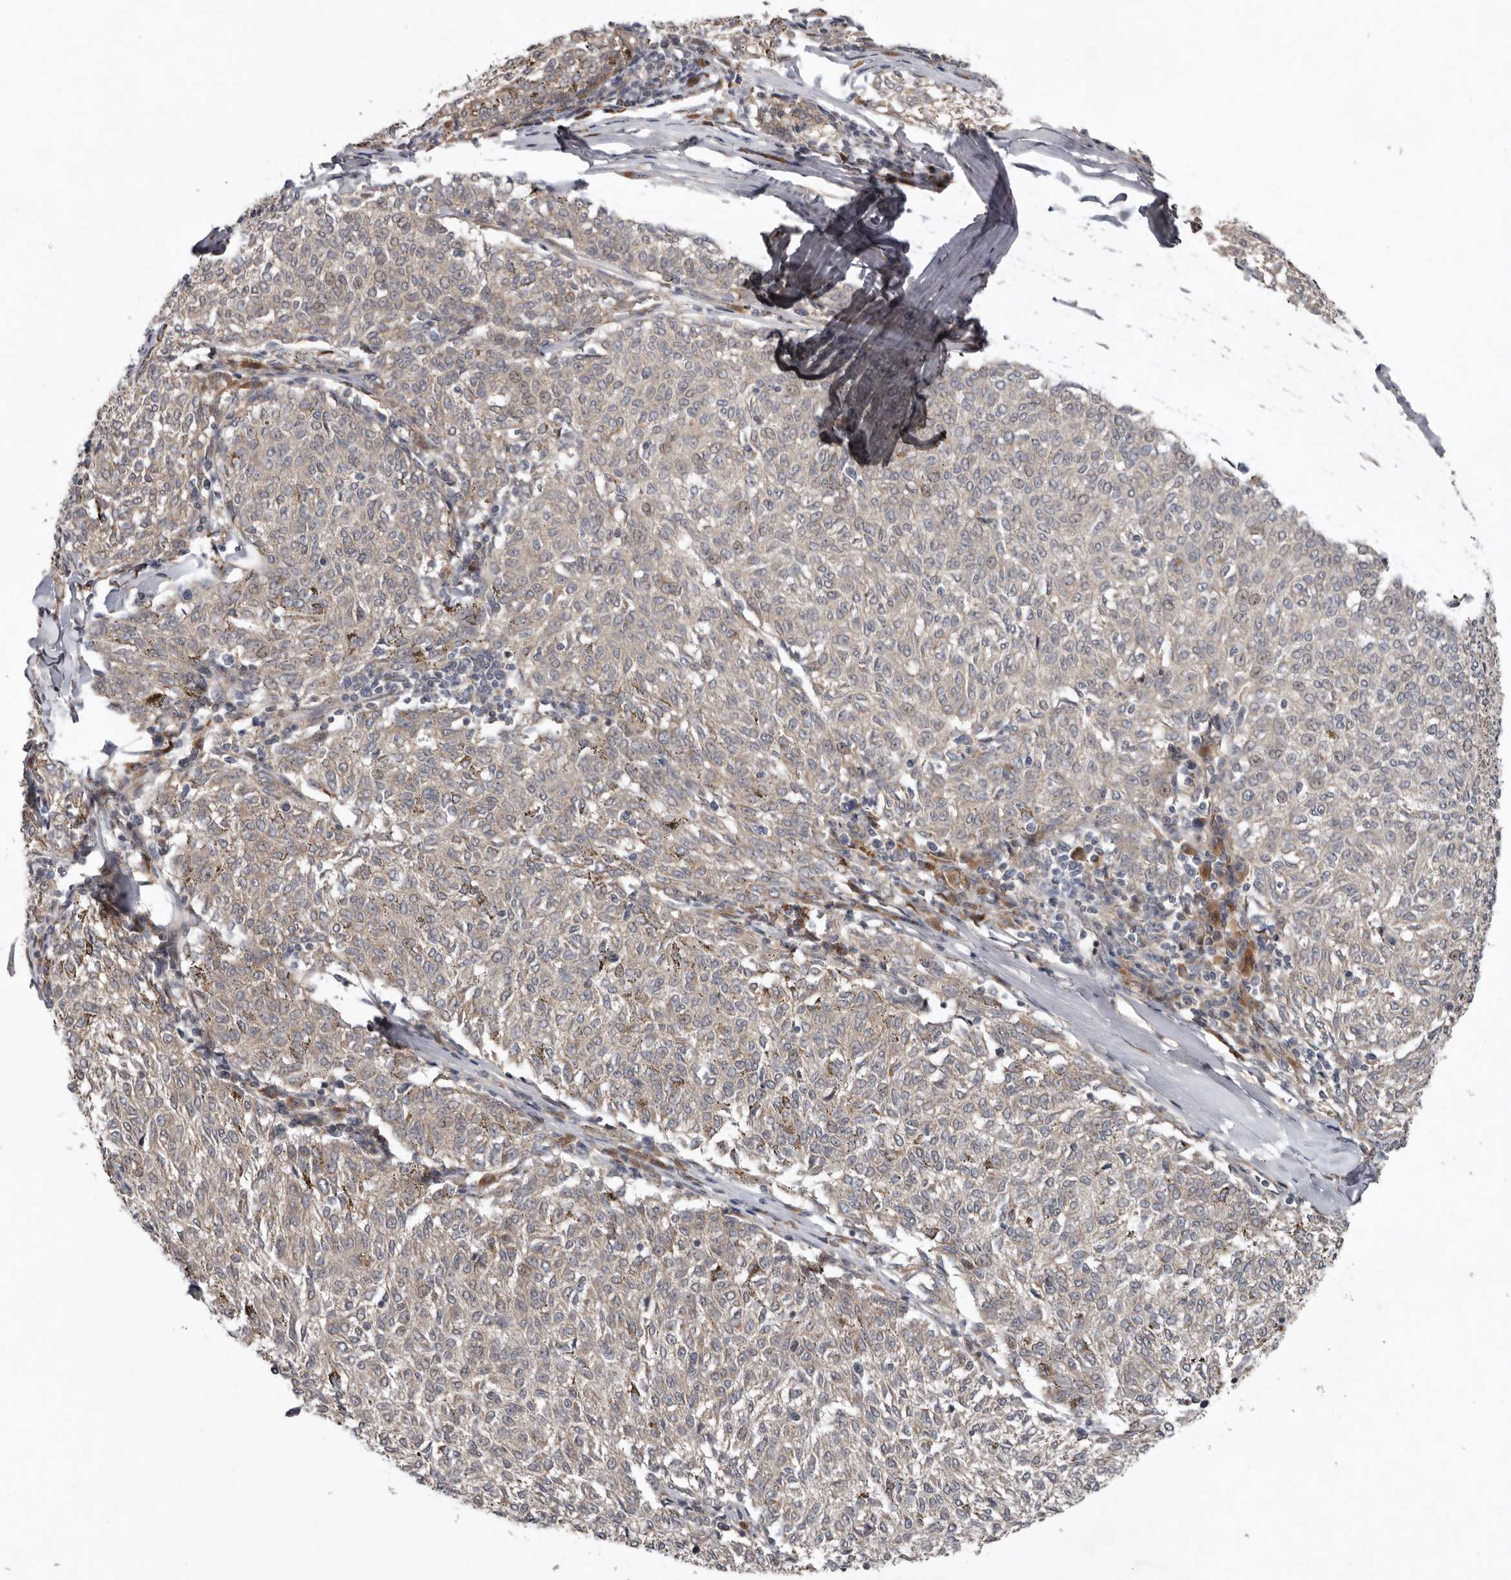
{"staining": {"intensity": "negative", "quantity": "none", "location": "none"}, "tissue": "melanoma", "cell_type": "Tumor cells", "image_type": "cancer", "snomed": [{"axis": "morphology", "description": "Malignant melanoma, NOS"}, {"axis": "topography", "description": "Skin"}], "caption": "An image of malignant melanoma stained for a protein displays no brown staining in tumor cells.", "gene": "CHML", "patient": {"sex": "female", "age": 72}}